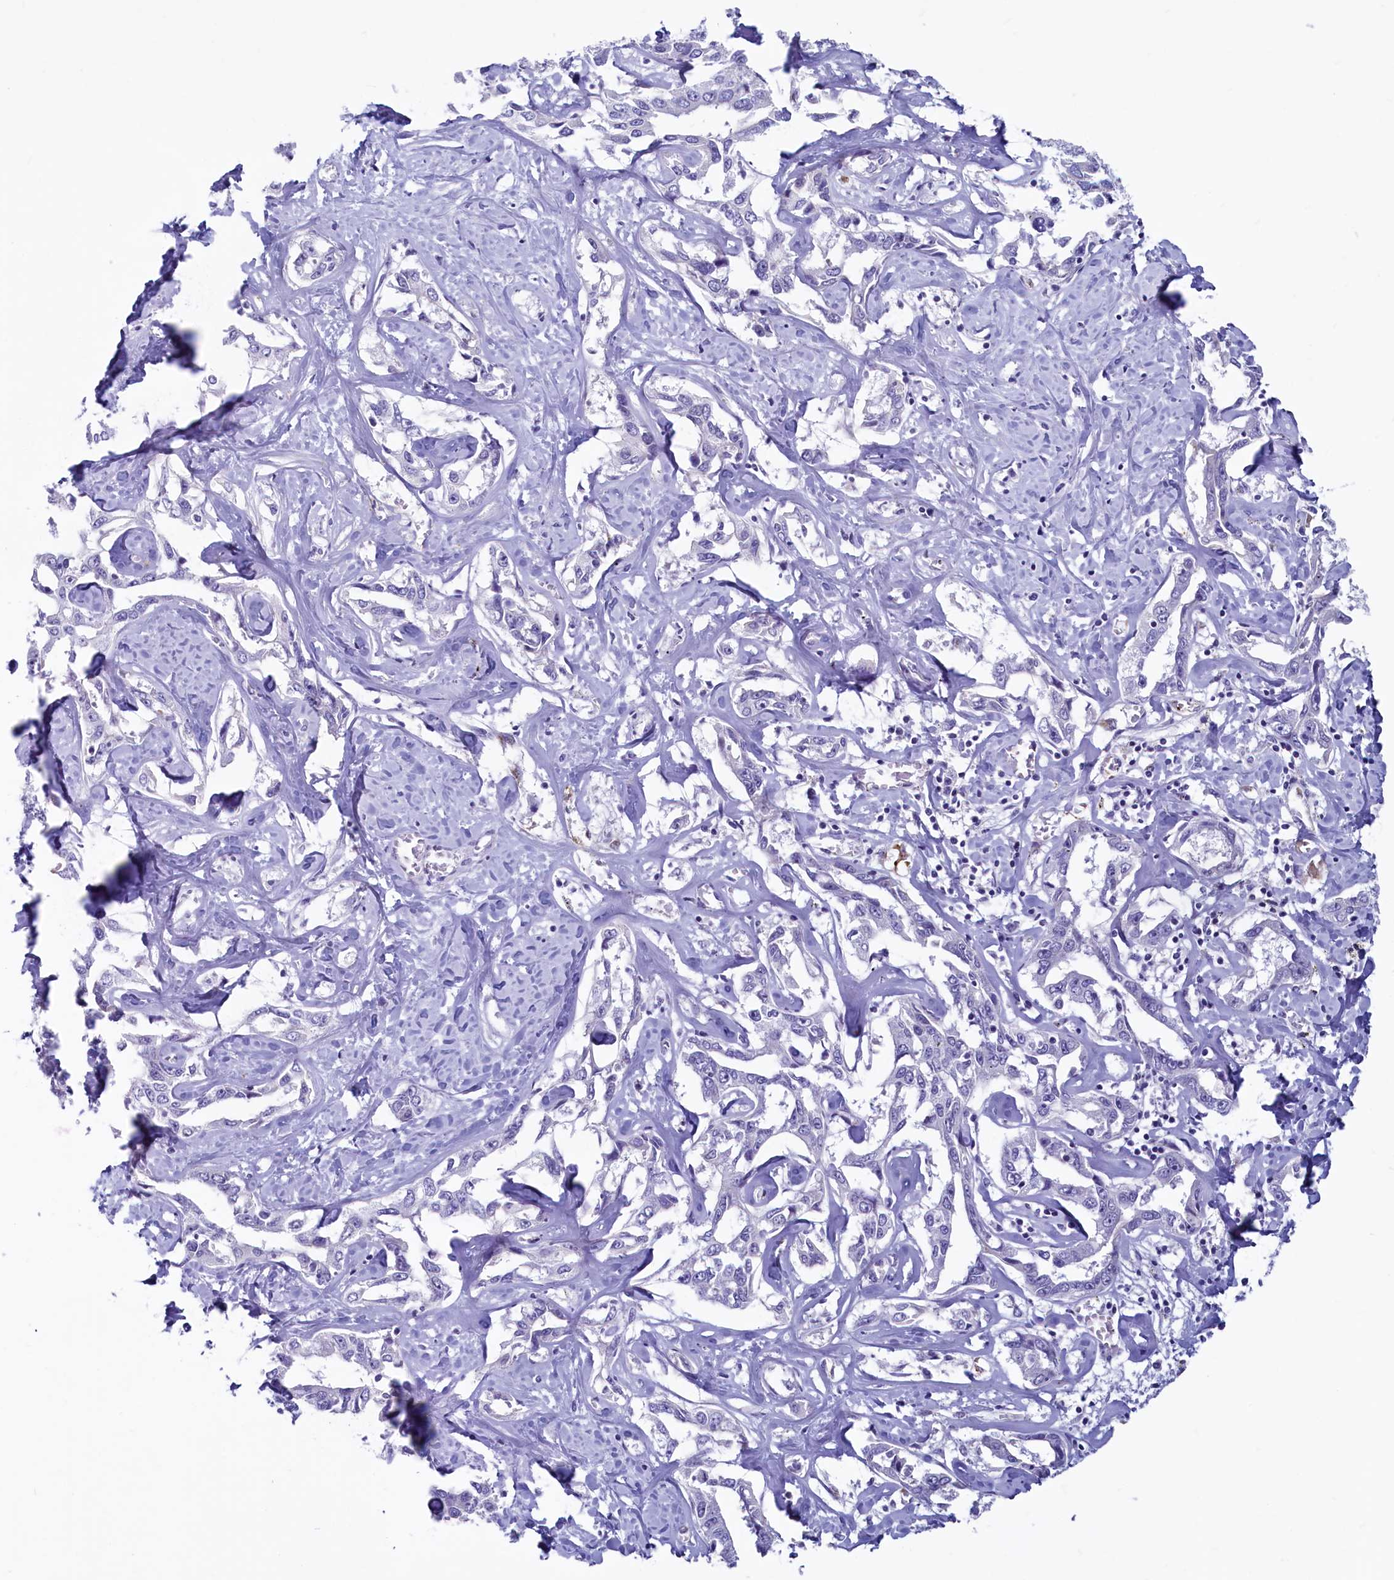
{"staining": {"intensity": "negative", "quantity": "none", "location": "none"}, "tissue": "liver cancer", "cell_type": "Tumor cells", "image_type": "cancer", "snomed": [{"axis": "morphology", "description": "Cholangiocarcinoma"}, {"axis": "topography", "description": "Liver"}], "caption": "This is a micrograph of IHC staining of liver cancer, which shows no staining in tumor cells. (DAB (3,3'-diaminobenzidine) immunohistochemistry (IHC) visualized using brightfield microscopy, high magnification).", "gene": "INSC", "patient": {"sex": "male", "age": 59}}